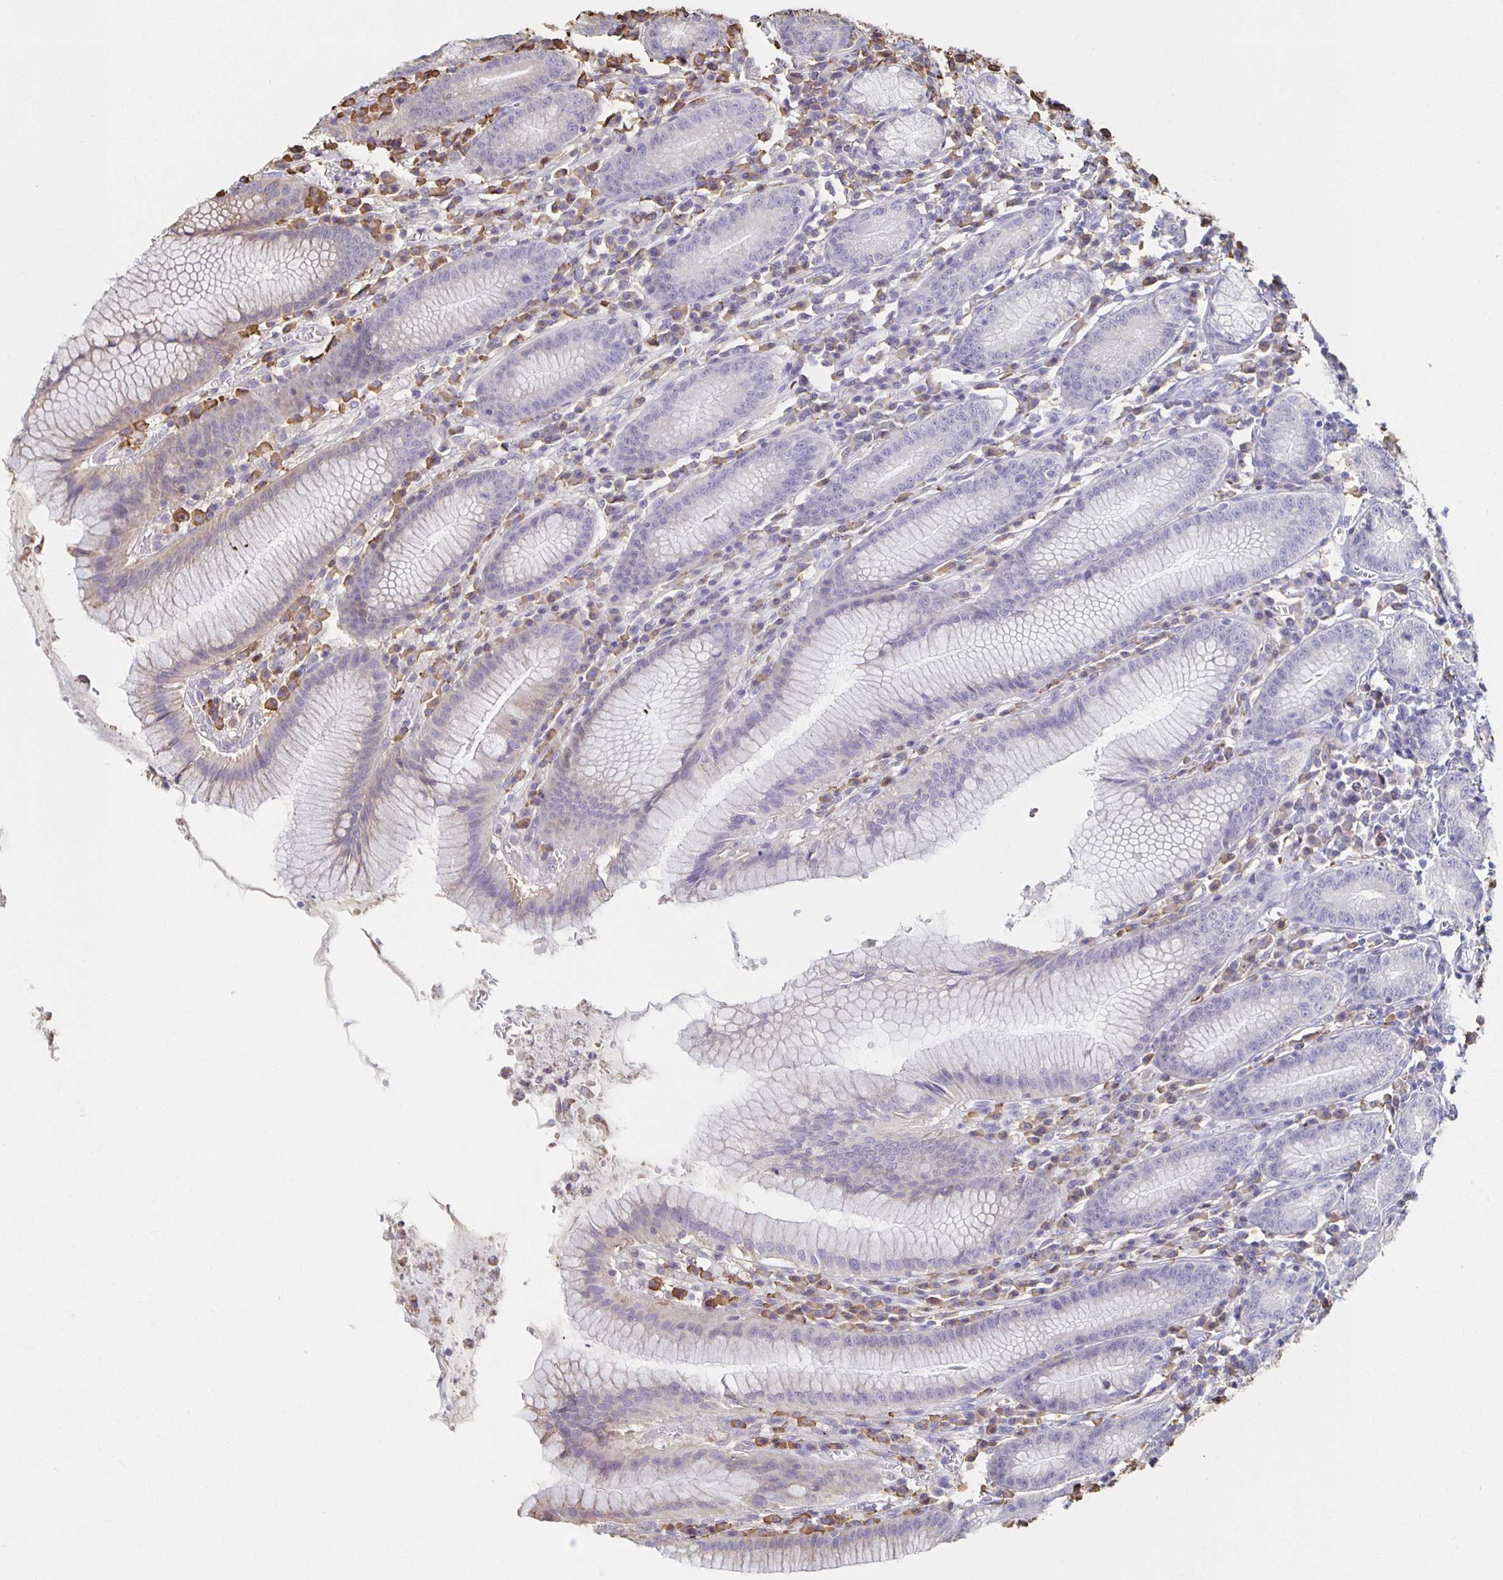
{"staining": {"intensity": "negative", "quantity": "none", "location": "none"}, "tissue": "stomach", "cell_type": "Glandular cells", "image_type": "normal", "snomed": [{"axis": "morphology", "description": "Normal tissue, NOS"}, {"axis": "topography", "description": "Stomach"}], "caption": "Micrograph shows no protein staining in glandular cells of benign stomach.", "gene": "ZNF692", "patient": {"sex": "male", "age": 55}}